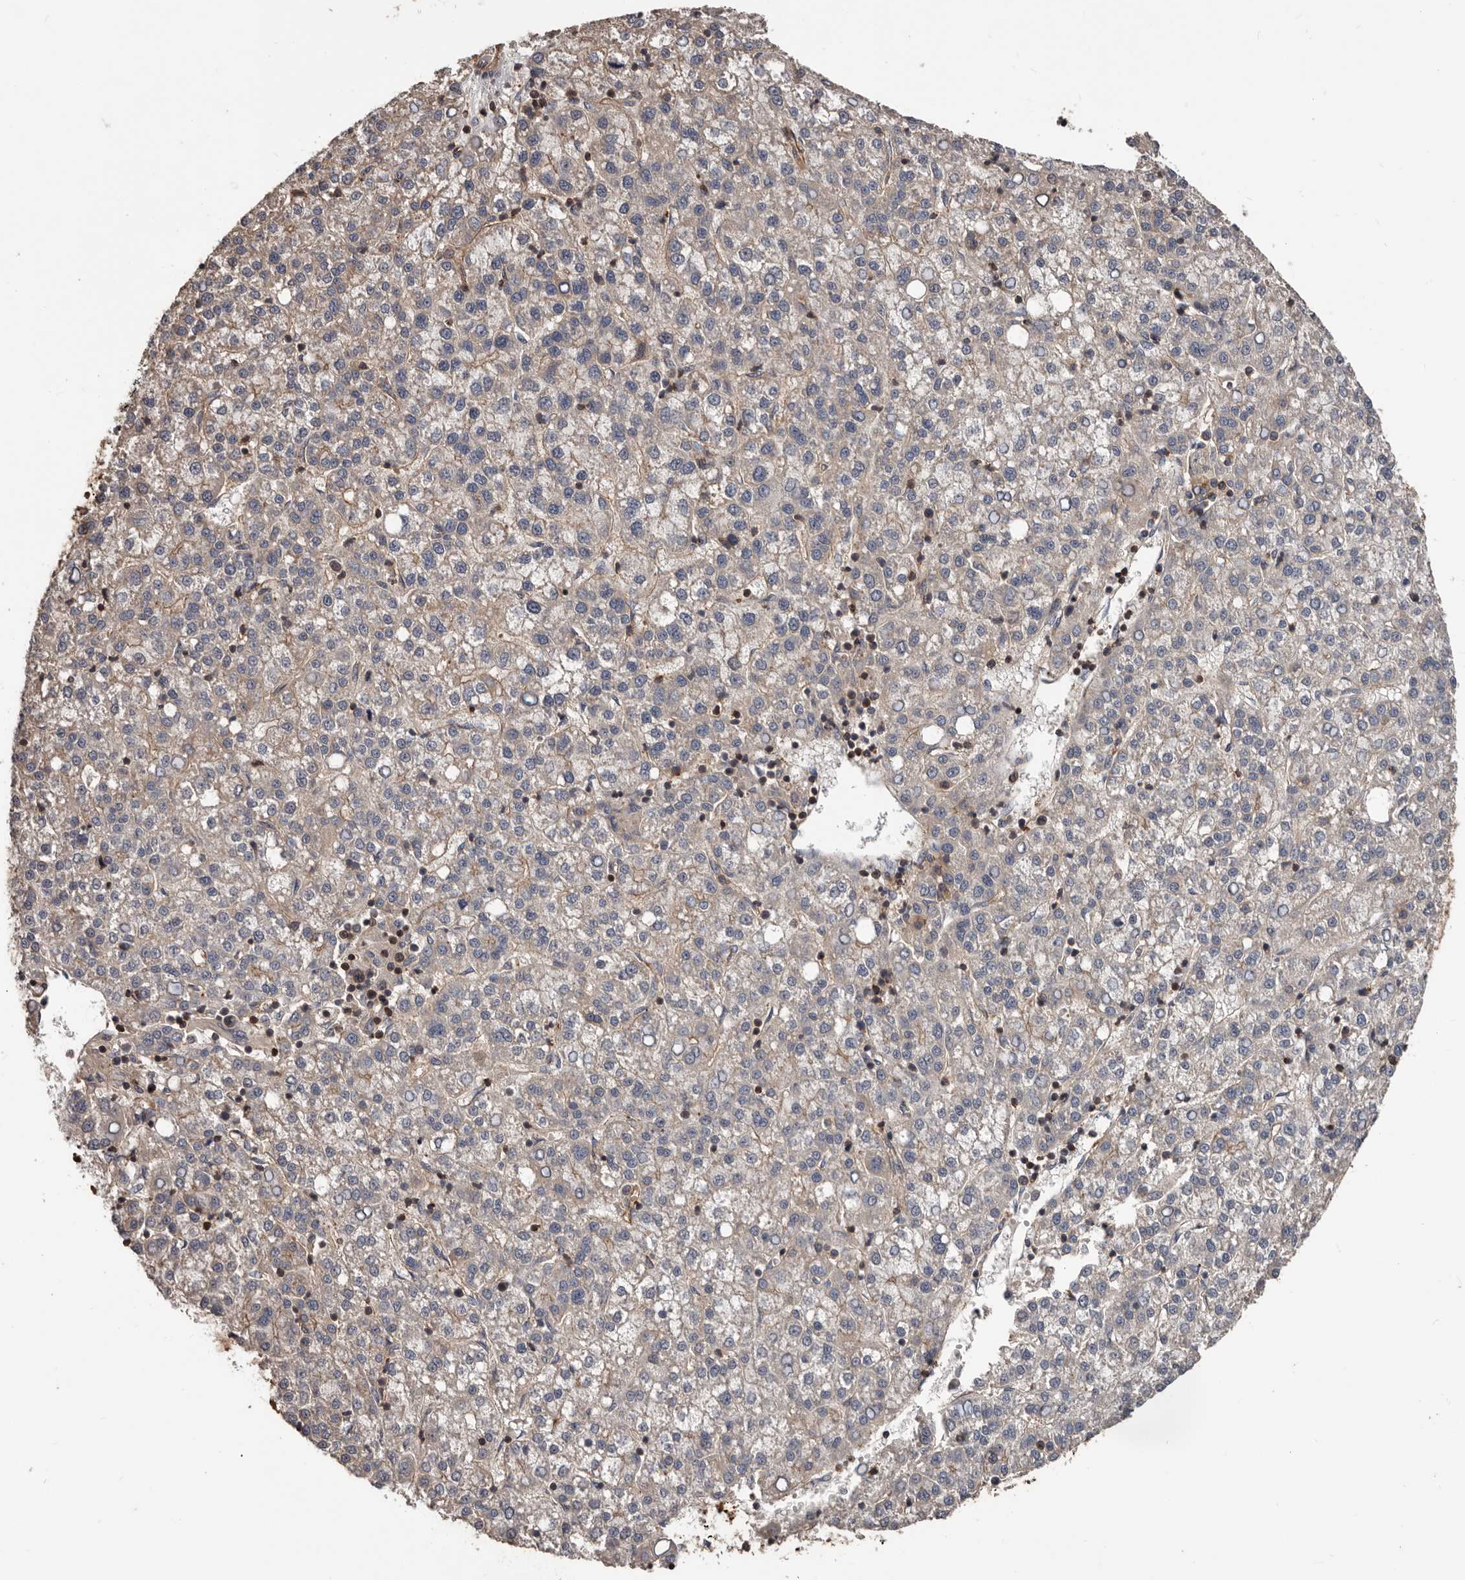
{"staining": {"intensity": "weak", "quantity": "<25%", "location": "cytoplasmic/membranous"}, "tissue": "liver cancer", "cell_type": "Tumor cells", "image_type": "cancer", "snomed": [{"axis": "morphology", "description": "Carcinoma, Hepatocellular, NOS"}, {"axis": "topography", "description": "Liver"}], "caption": "Tumor cells are negative for protein expression in human liver cancer. (DAB (3,3'-diaminobenzidine) IHC with hematoxylin counter stain).", "gene": "PNRC2", "patient": {"sex": "female", "age": 58}}